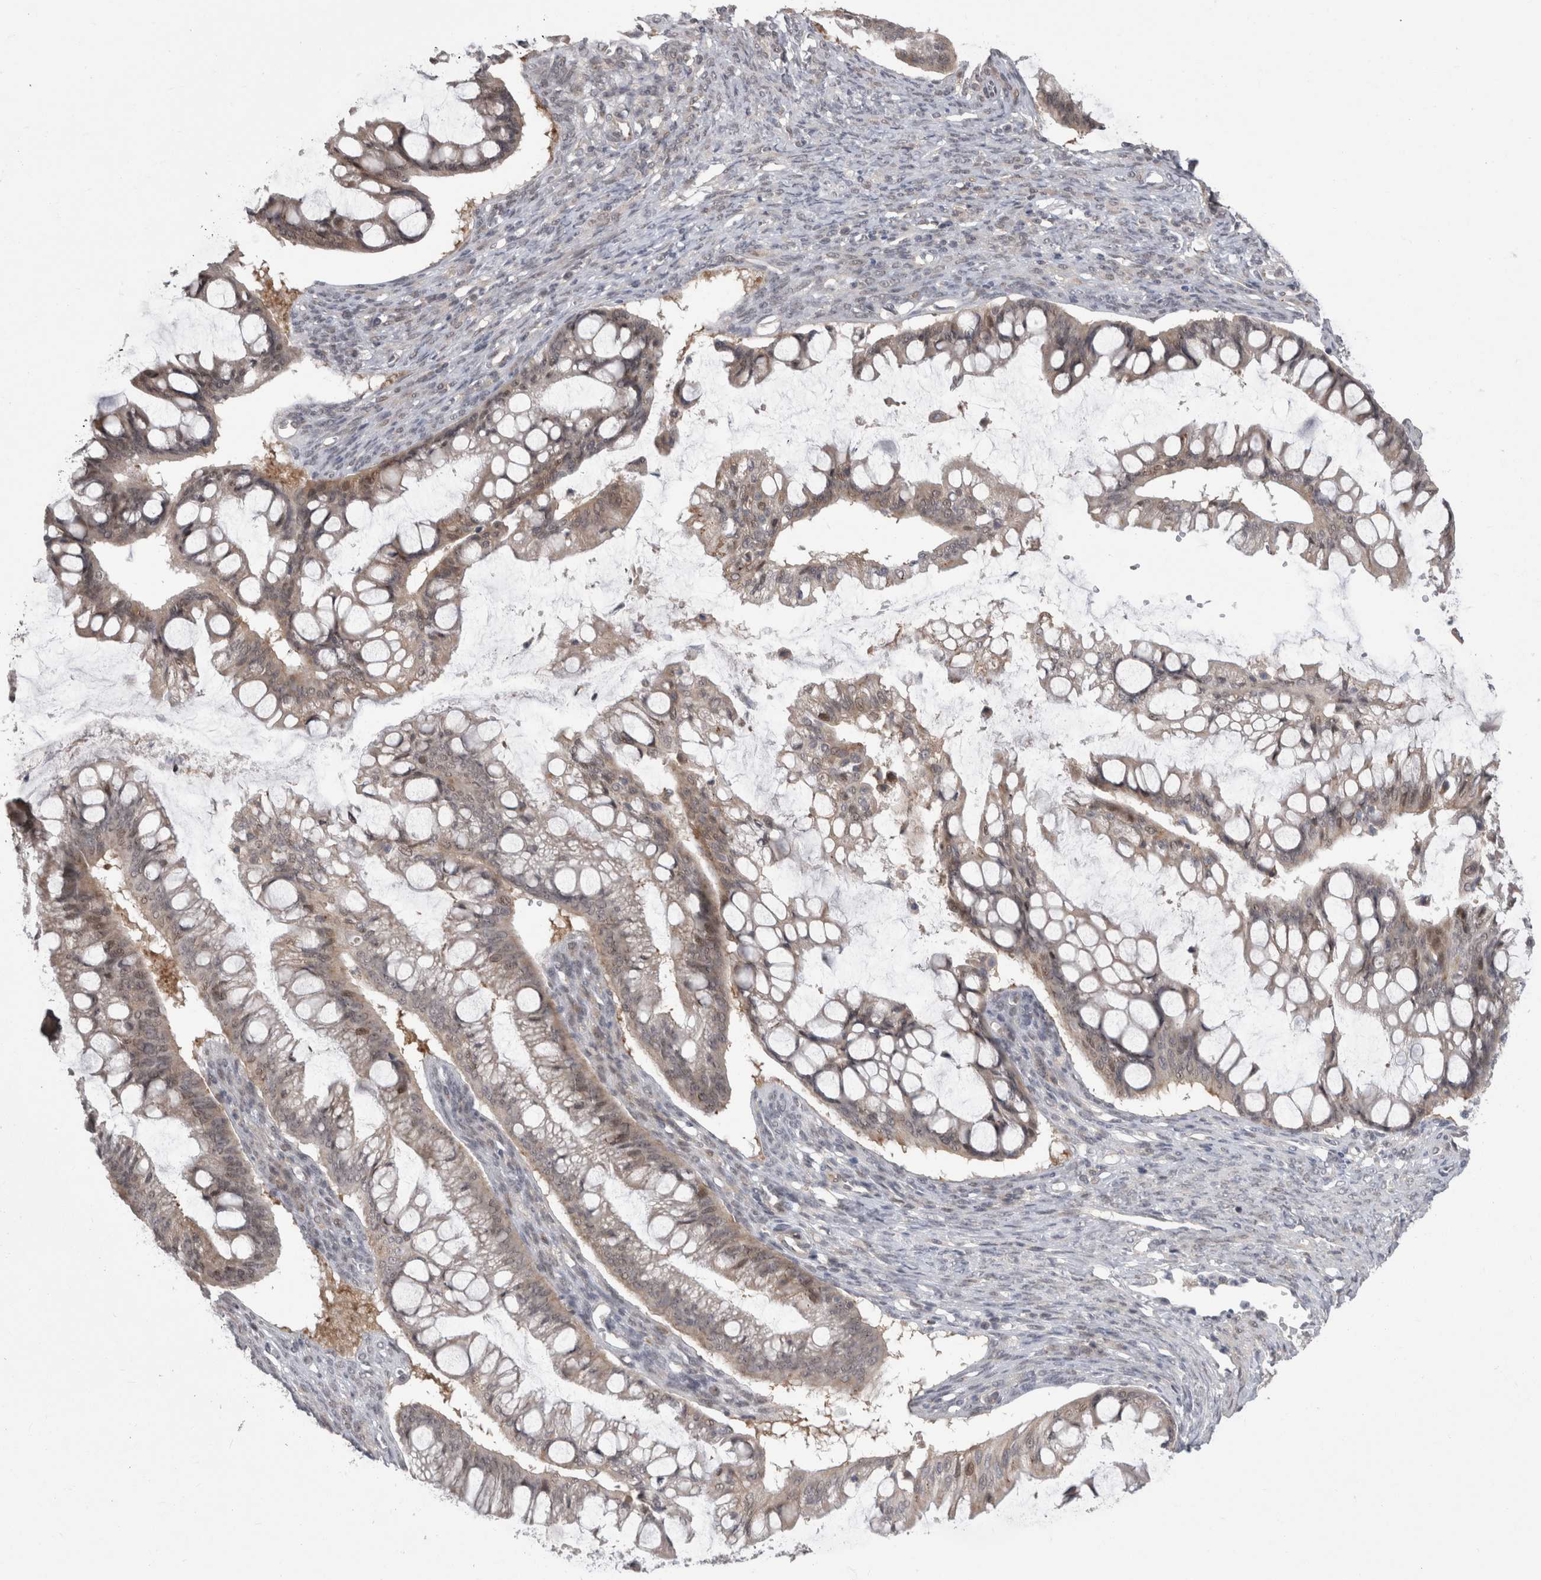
{"staining": {"intensity": "weak", "quantity": "25%-75%", "location": "cytoplasmic/membranous,nuclear"}, "tissue": "ovarian cancer", "cell_type": "Tumor cells", "image_type": "cancer", "snomed": [{"axis": "morphology", "description": "Cystadenocarcinoma, mucinous, NOS"}, {"axis": "topography", "description": "Ovary"}], "caption": "Mucinous cystadenocarcinoma (ovarian) stained with immunohistochemistry demonstrates weak cytoplasmic/membranous and nuclear expression in about 25%-75% of tumor cells.", "gene": "MTBP", "patient": {"sex": "female", "age": 73}}